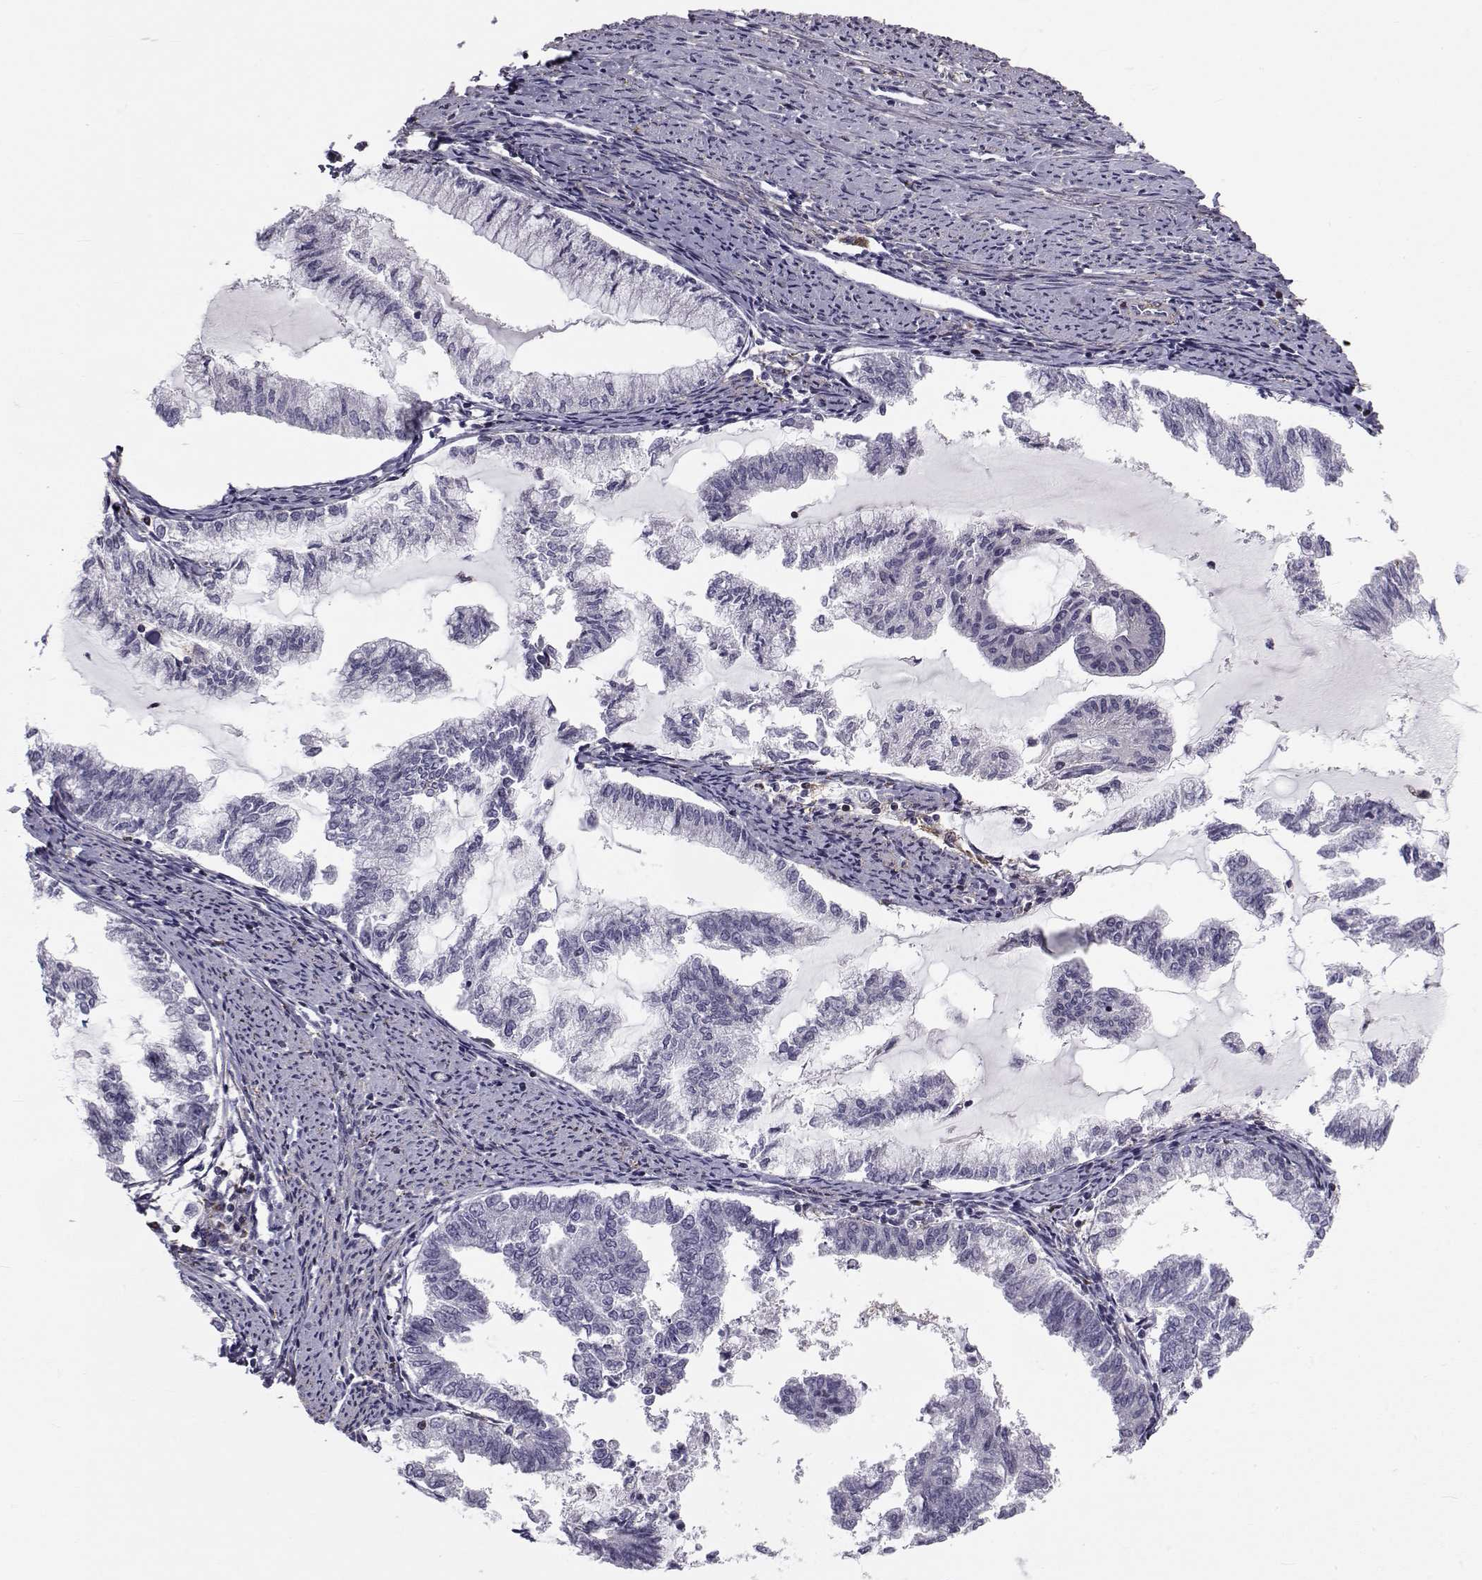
{"staining": {"intensity": "negative", "quantity": "none", "location": "none"}, "tissue": "endometrial cancer", "cell_type": "Tumor cells", "image_type": "cancer", "snomed": [{"axis": "morphology", "description": "Adenocarcinoma, NOS"}, {"axis": "topography", "description": "Endometrium"}], "caption": "This micrograph is of endometrial cancer (adenocarcinoma) stained with immunohistochemistry to label a protein in brown with the nuclei are counter-stained blue. There is no expression in tumor cells. The staining was performed using DAB to visualize the protein expression in brown, while the nuclei were stained in blue with hematoxylin (Magnification: 20x).", "gene": "LRRC27", "patient": {"sex": "female", "age": 79}}